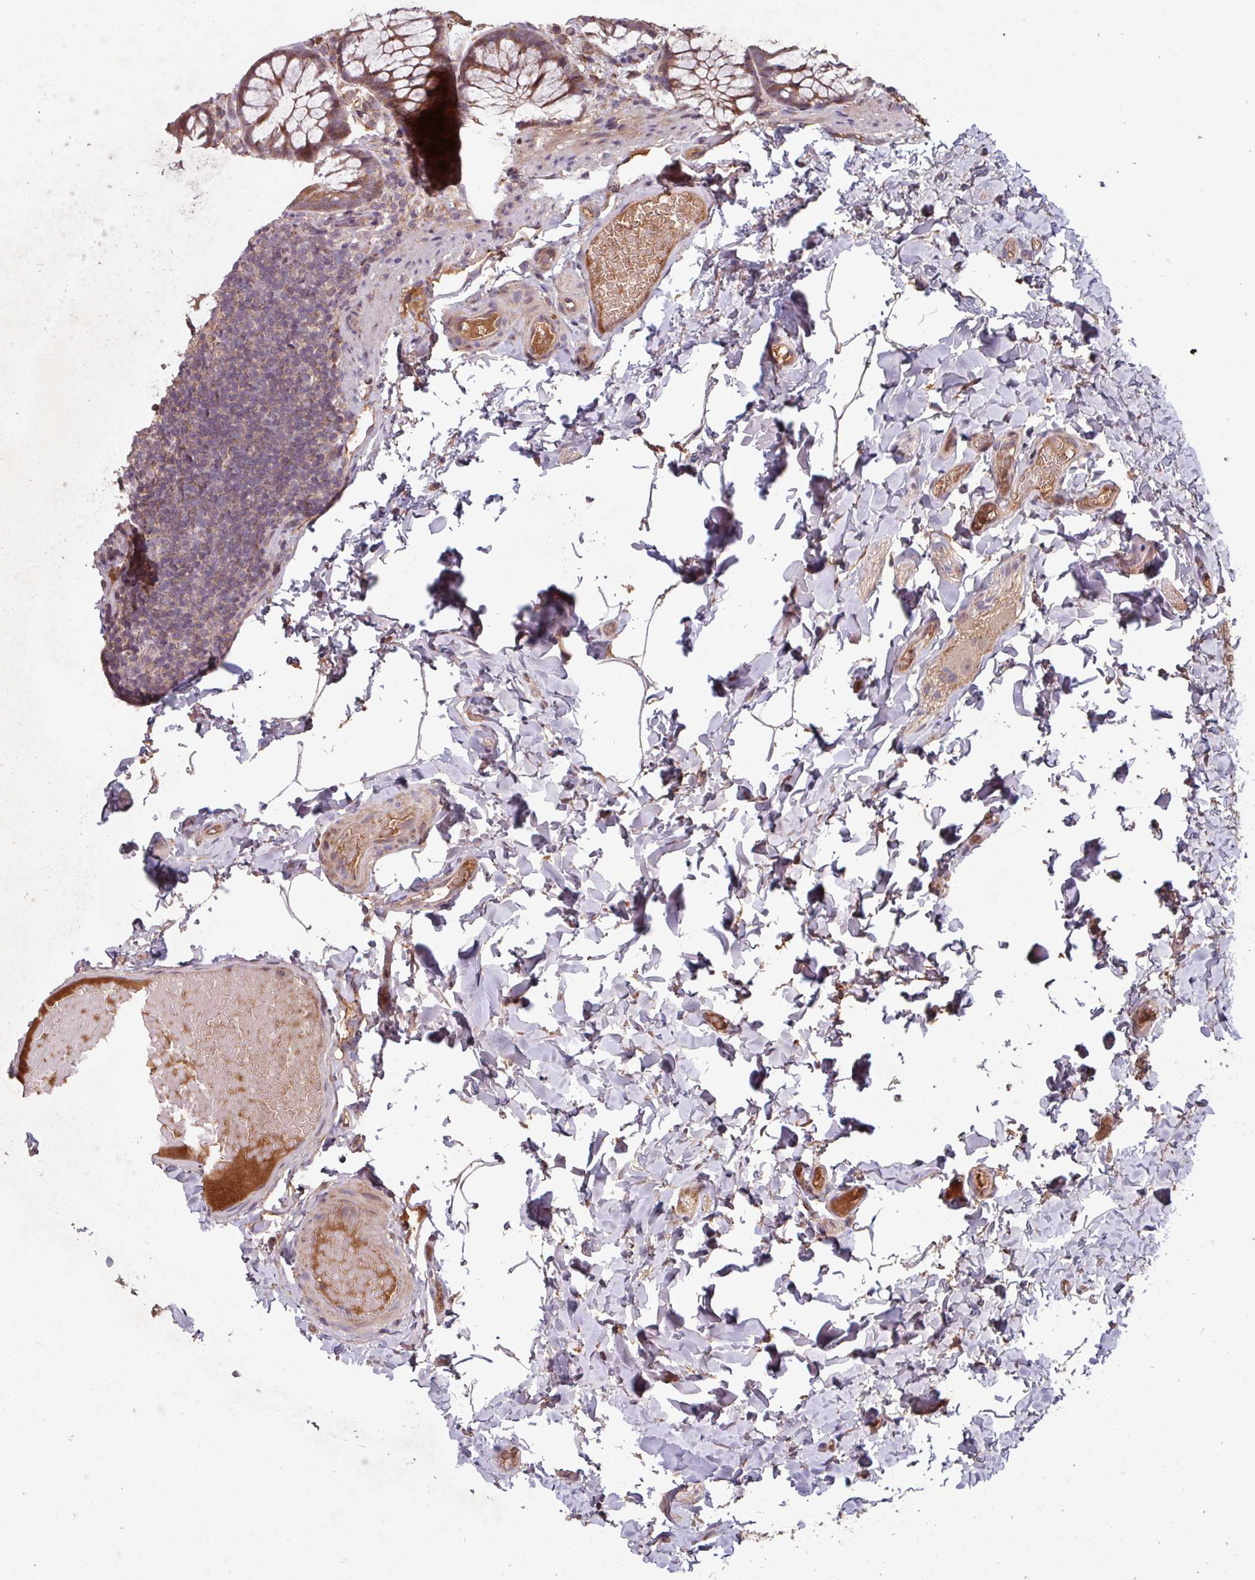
{"staining": {"intensity": "moderate", "quantity": ">75%", "location": "cytoplasmic/membranous"}, "tissue": "colon", "cell_type": "Endothelial cells", "image_type": "normal", "snomed": [{"axis": "morphology", "description": "Normal tissue, NOS"}, {"axis": "topography", "description": "Colon"}], "caption": "An image of human colon stained for a protein reveals moderate cytoplasmic/membranous brown staining in endothelial cells. (DAB (3,3'-diaminobenzidine) IHC, brown staining for protein, blue staining for nuclei).", "gene": "TMEM88", "patient": {"sex": "male", "age": 46}}